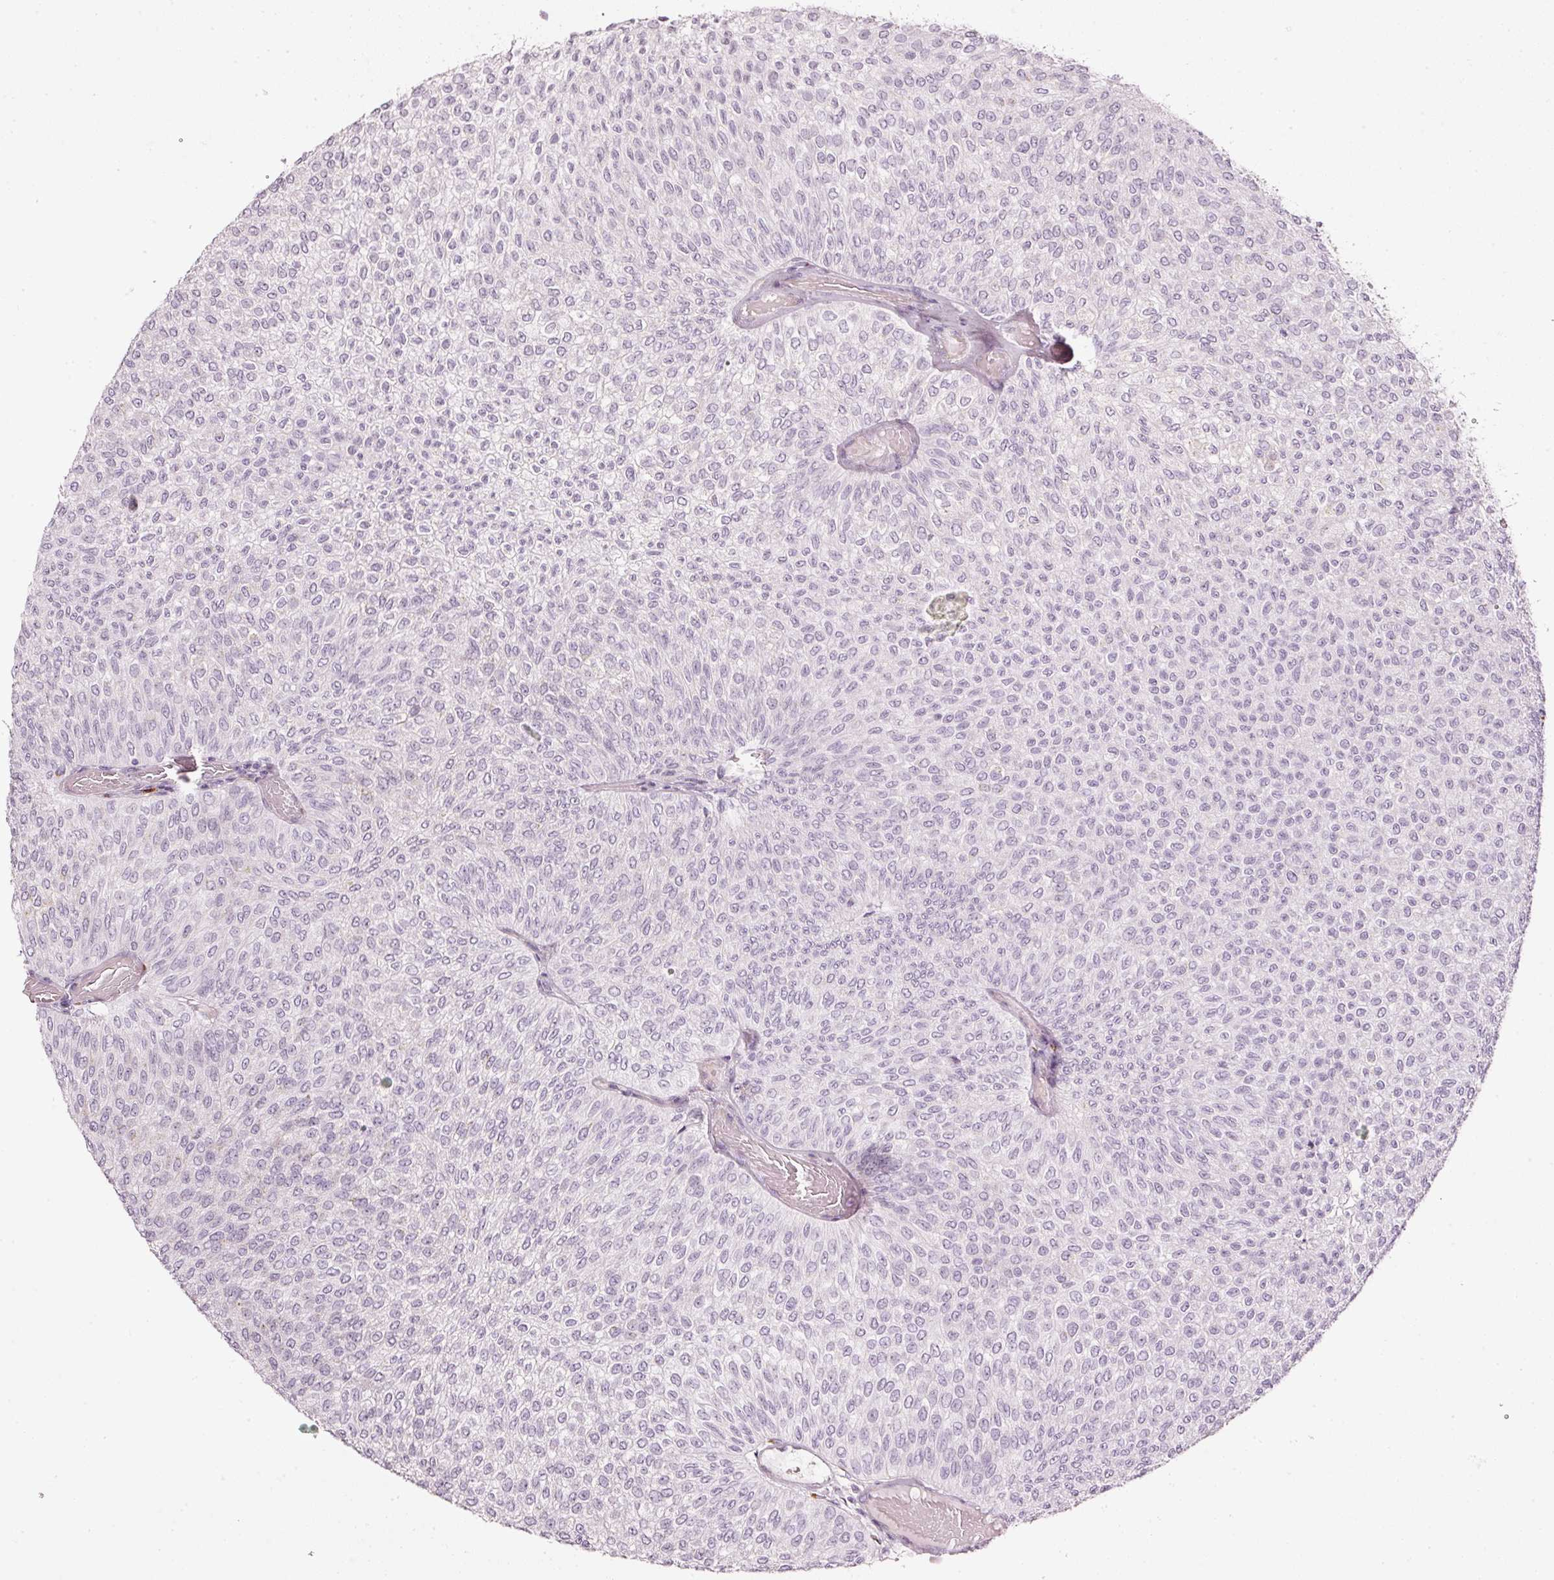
{"staining": {"intensity": "negative", "quantity": "none", "location": "none"}, "tissue": "urothelial cancer", "cell_type": "Tumor cells", "image_type": "cancer", "snomed": [{"axis": "morphology", "description": "Urothelial carcinoma, Low grade"}, {"axis": "topography", "description": "Urinary bladder"}], "caption": "The image reveals no significant staining in tumor cells of urothelial cancer.", "gene": "SDF4", "patient": {"sex": "male", "age": 78}}